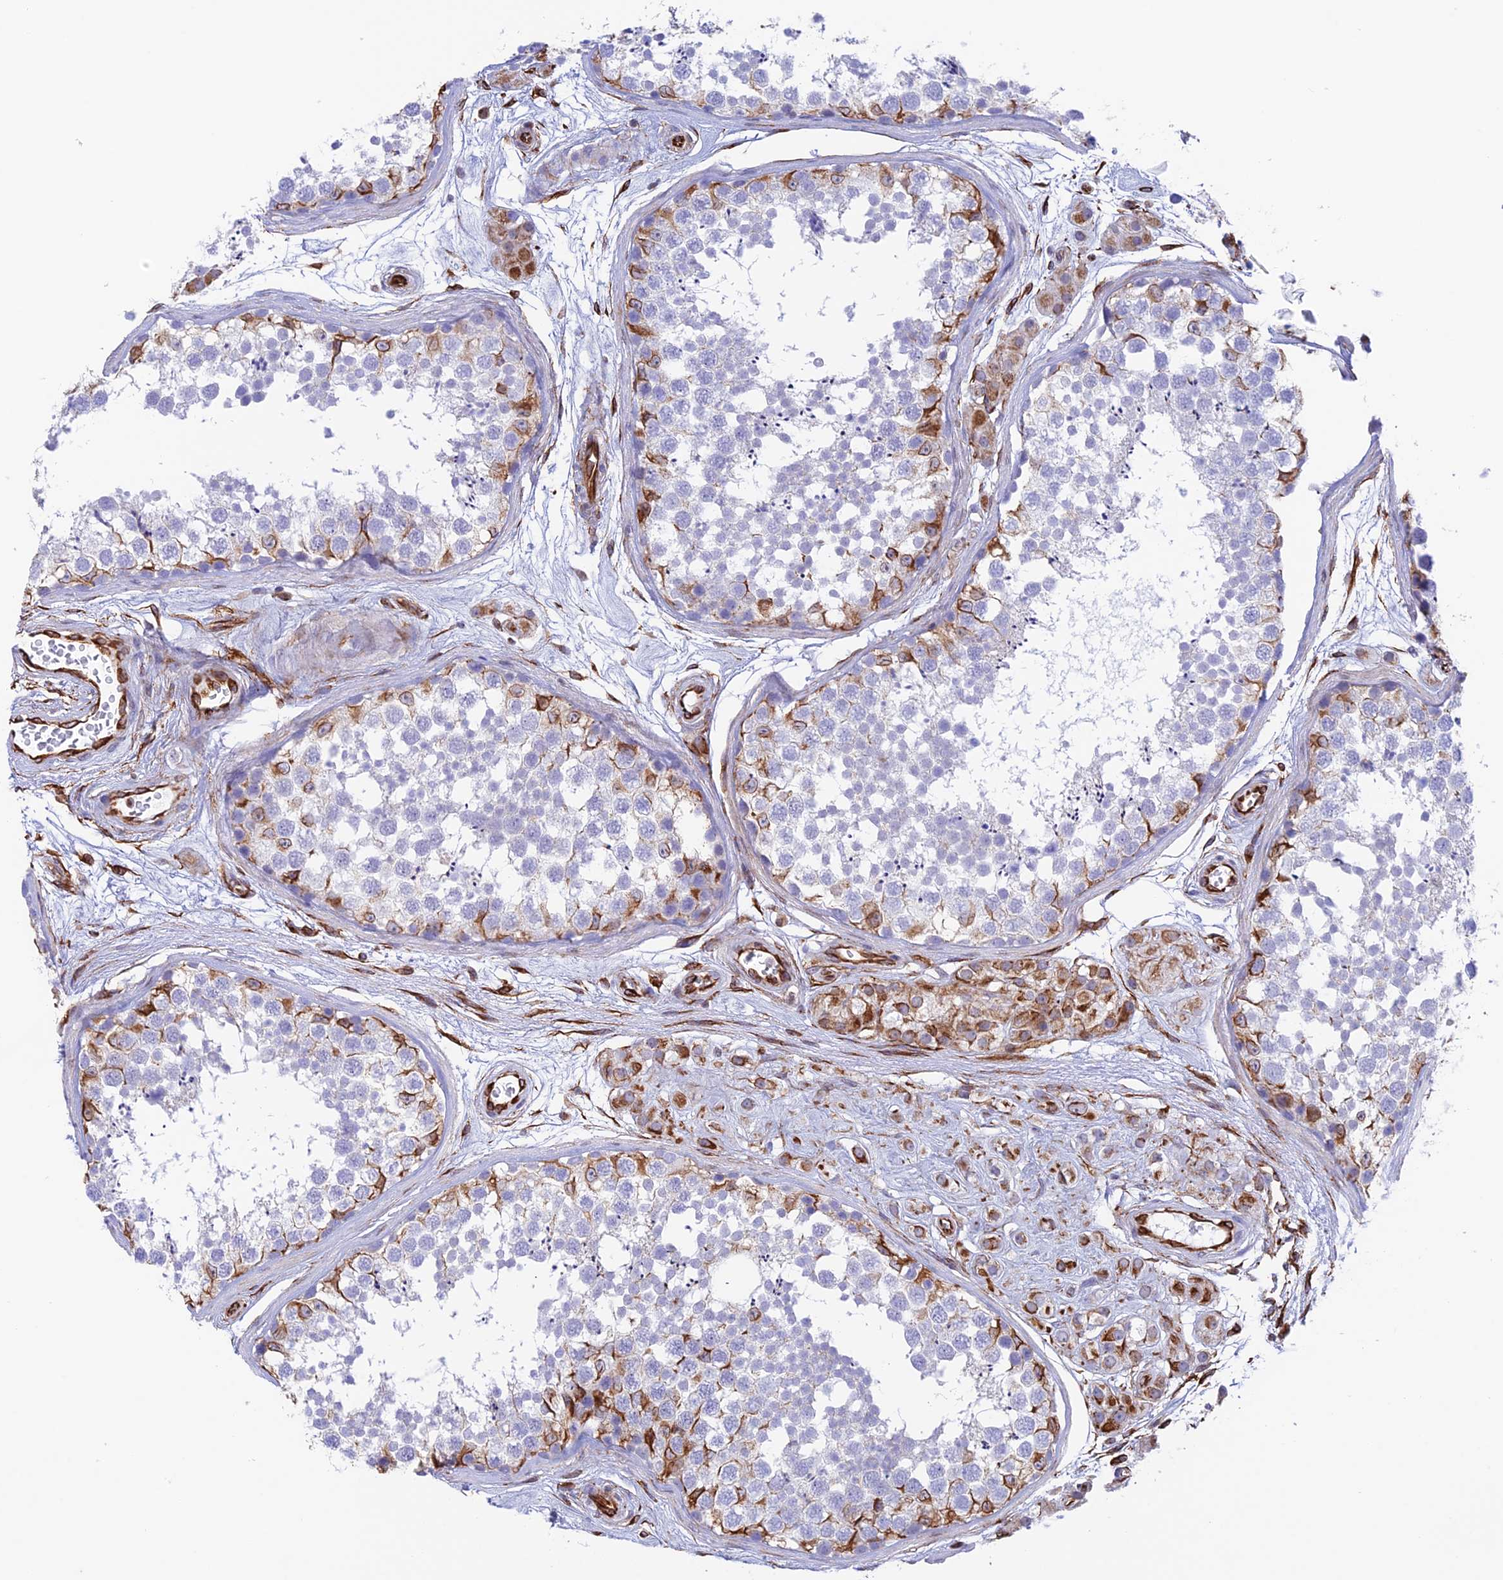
{"staining": {"intensity": "moderate", "quantity": "<25%", "location": "cytoplasmic/membranous"}, "tissue": "testis", "cell_type": "Cells in seminiferous ducts", "image_type": "normal", "snomed": [{"axis": "morphology", "description": "Normal tissue, NOS"}, {"axis": "topography", "description": "Testis"}], "caption": "Testis was stained to show a protein in brown. There is low levels of moderate cytoplasmic/membranous positivity in about <25% of cells in seminiferous ducts. The protein of interest is stained brown, and the nuclei are stained in blue (DAB IHC with brightfield microscopy, high magnification).", "gene": "ZNF652", "patient": {"sex": "male", "age": 56}}